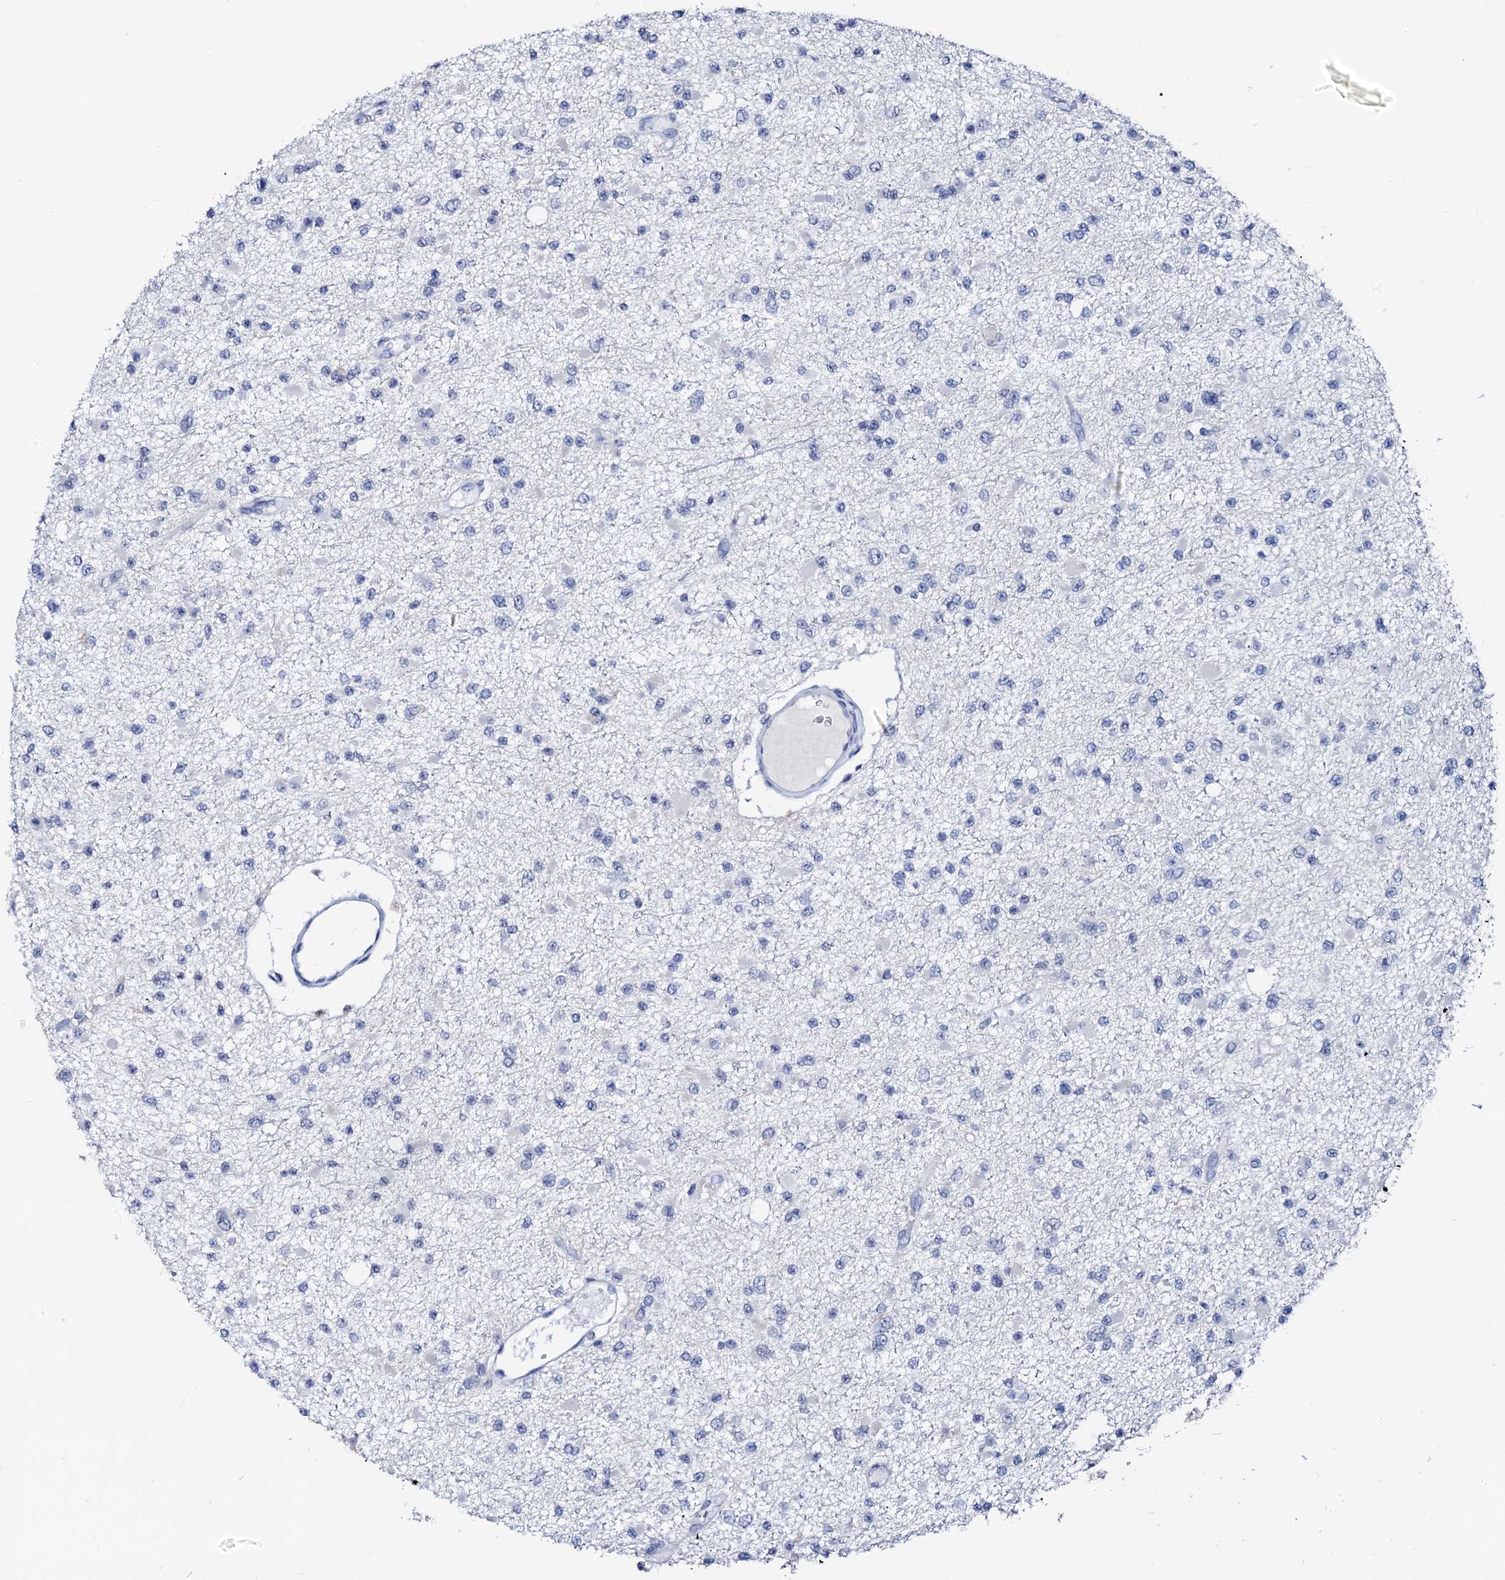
{"staining": {"intensity": "negative", "quantity": "none", "location": "none"}, "tissue": "glioma", "cell_type": "Tumor cells", "image_type": "cancer", "snomed": [{"axis": "morphology", "description": "Glioma, malignant, Low grade"}, {"axis": "topography", "description": "Brain"}], "caption": "Immunohistochemical staining of glioma reveals no significant staining in tumor cells.", "gene": "SPATA19", "patient": {"sex": "female", "age": 22}}